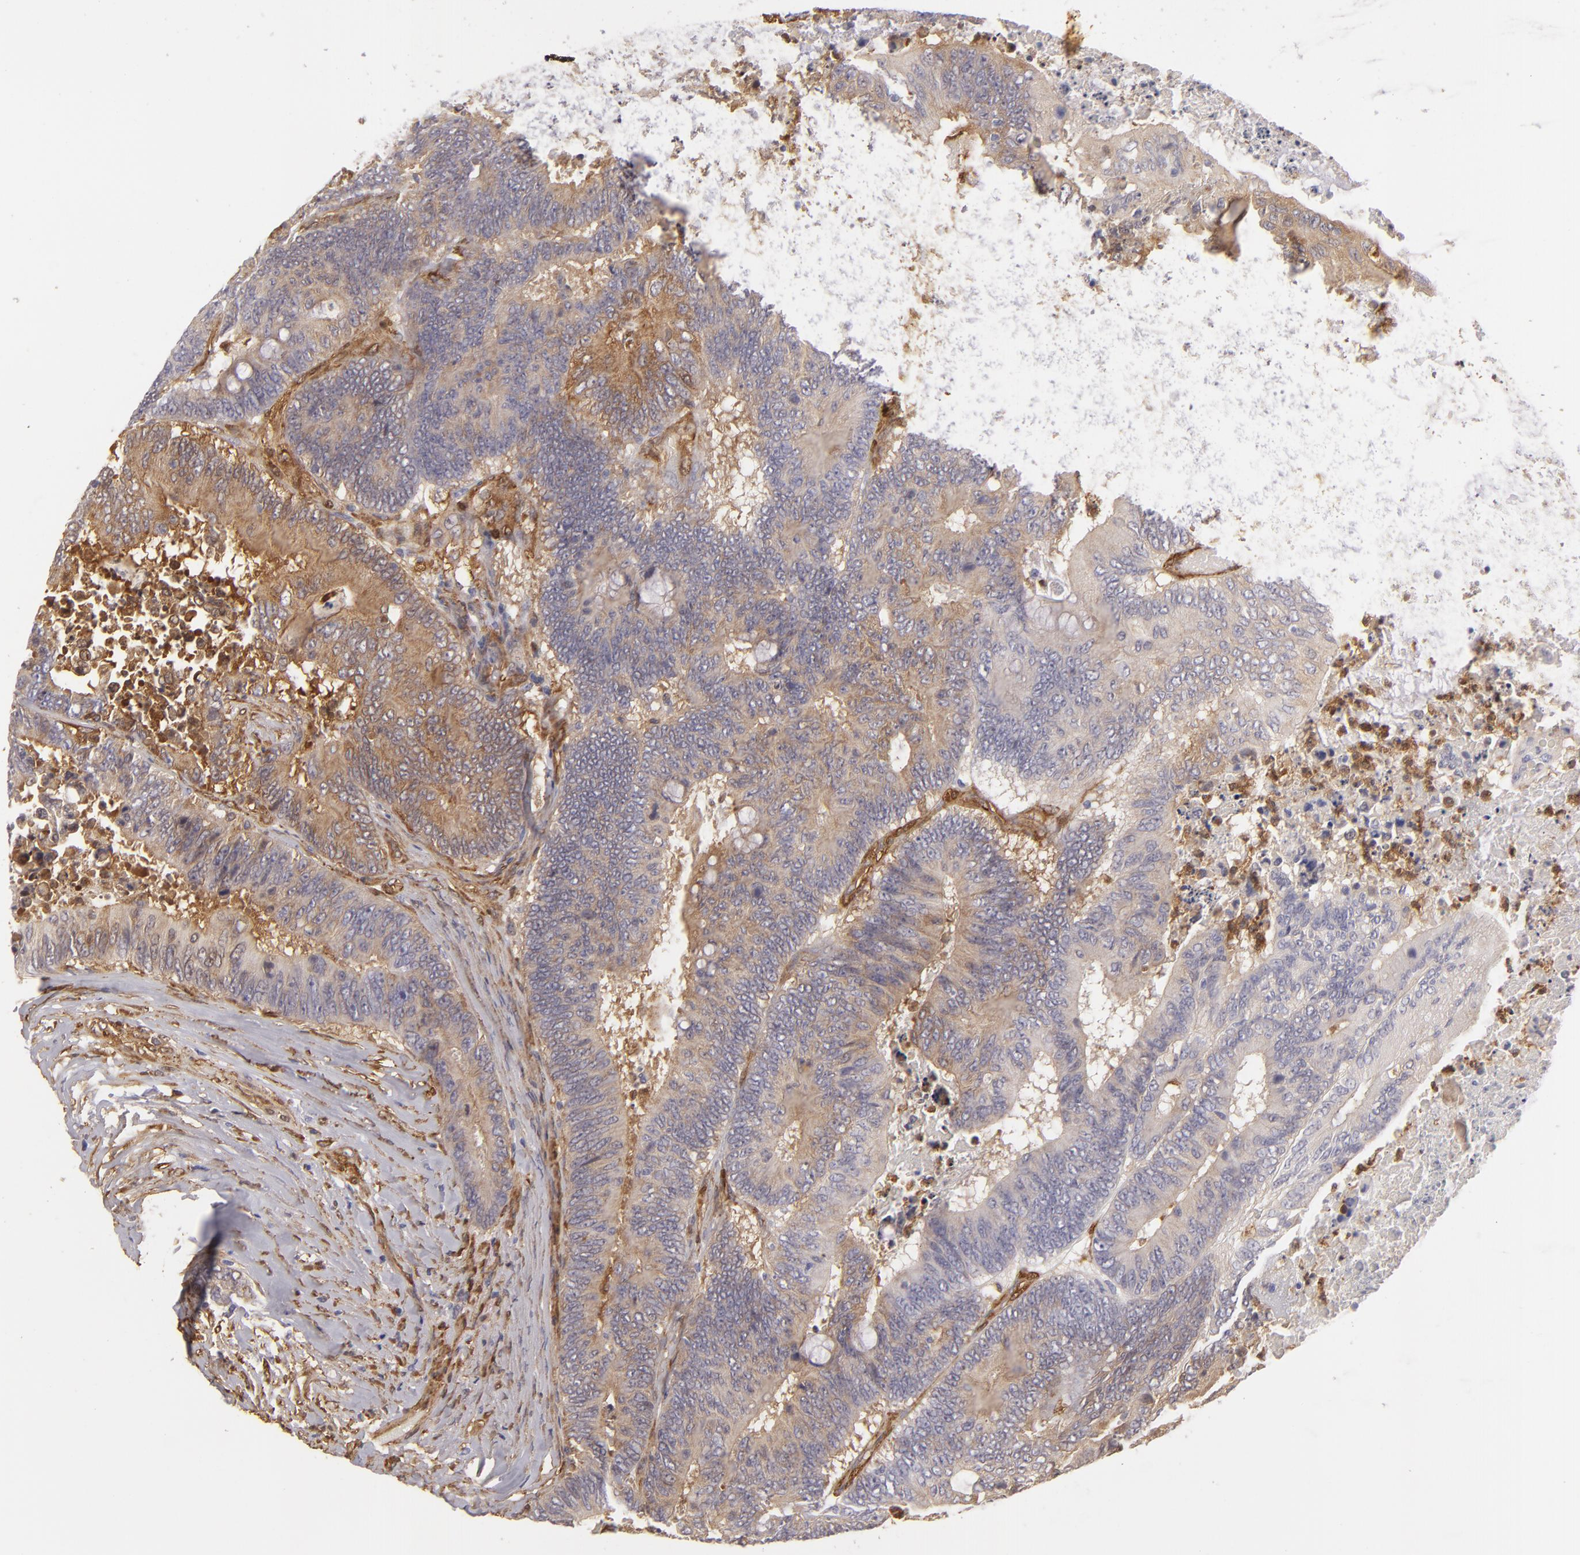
{"staining": {"intensity": "weak", "quantity": ">75%", "location": "cytoplasmic/membranous"}, "tissue": "colorectal cancer", "cell_type": "Tumor cells", "image_type": "cancer", "snomed": [{"axis": "morphology", "description": "Adenocarcinoma, NOS"}, {"axis": "topography", "description": "Colon"}], "caption": "Immunohistochemical staining of colorectal cancer displays low levels of weak cytoplasmic/membranous positivity in approximately >75% of tumor cells. The staining is performed using DAB brown chromogen to label protein expression. The nuclei are counter-stained blue using hematoxylin.", "gene": "VCL", "patient": {"sex": "male", "age": 65}}